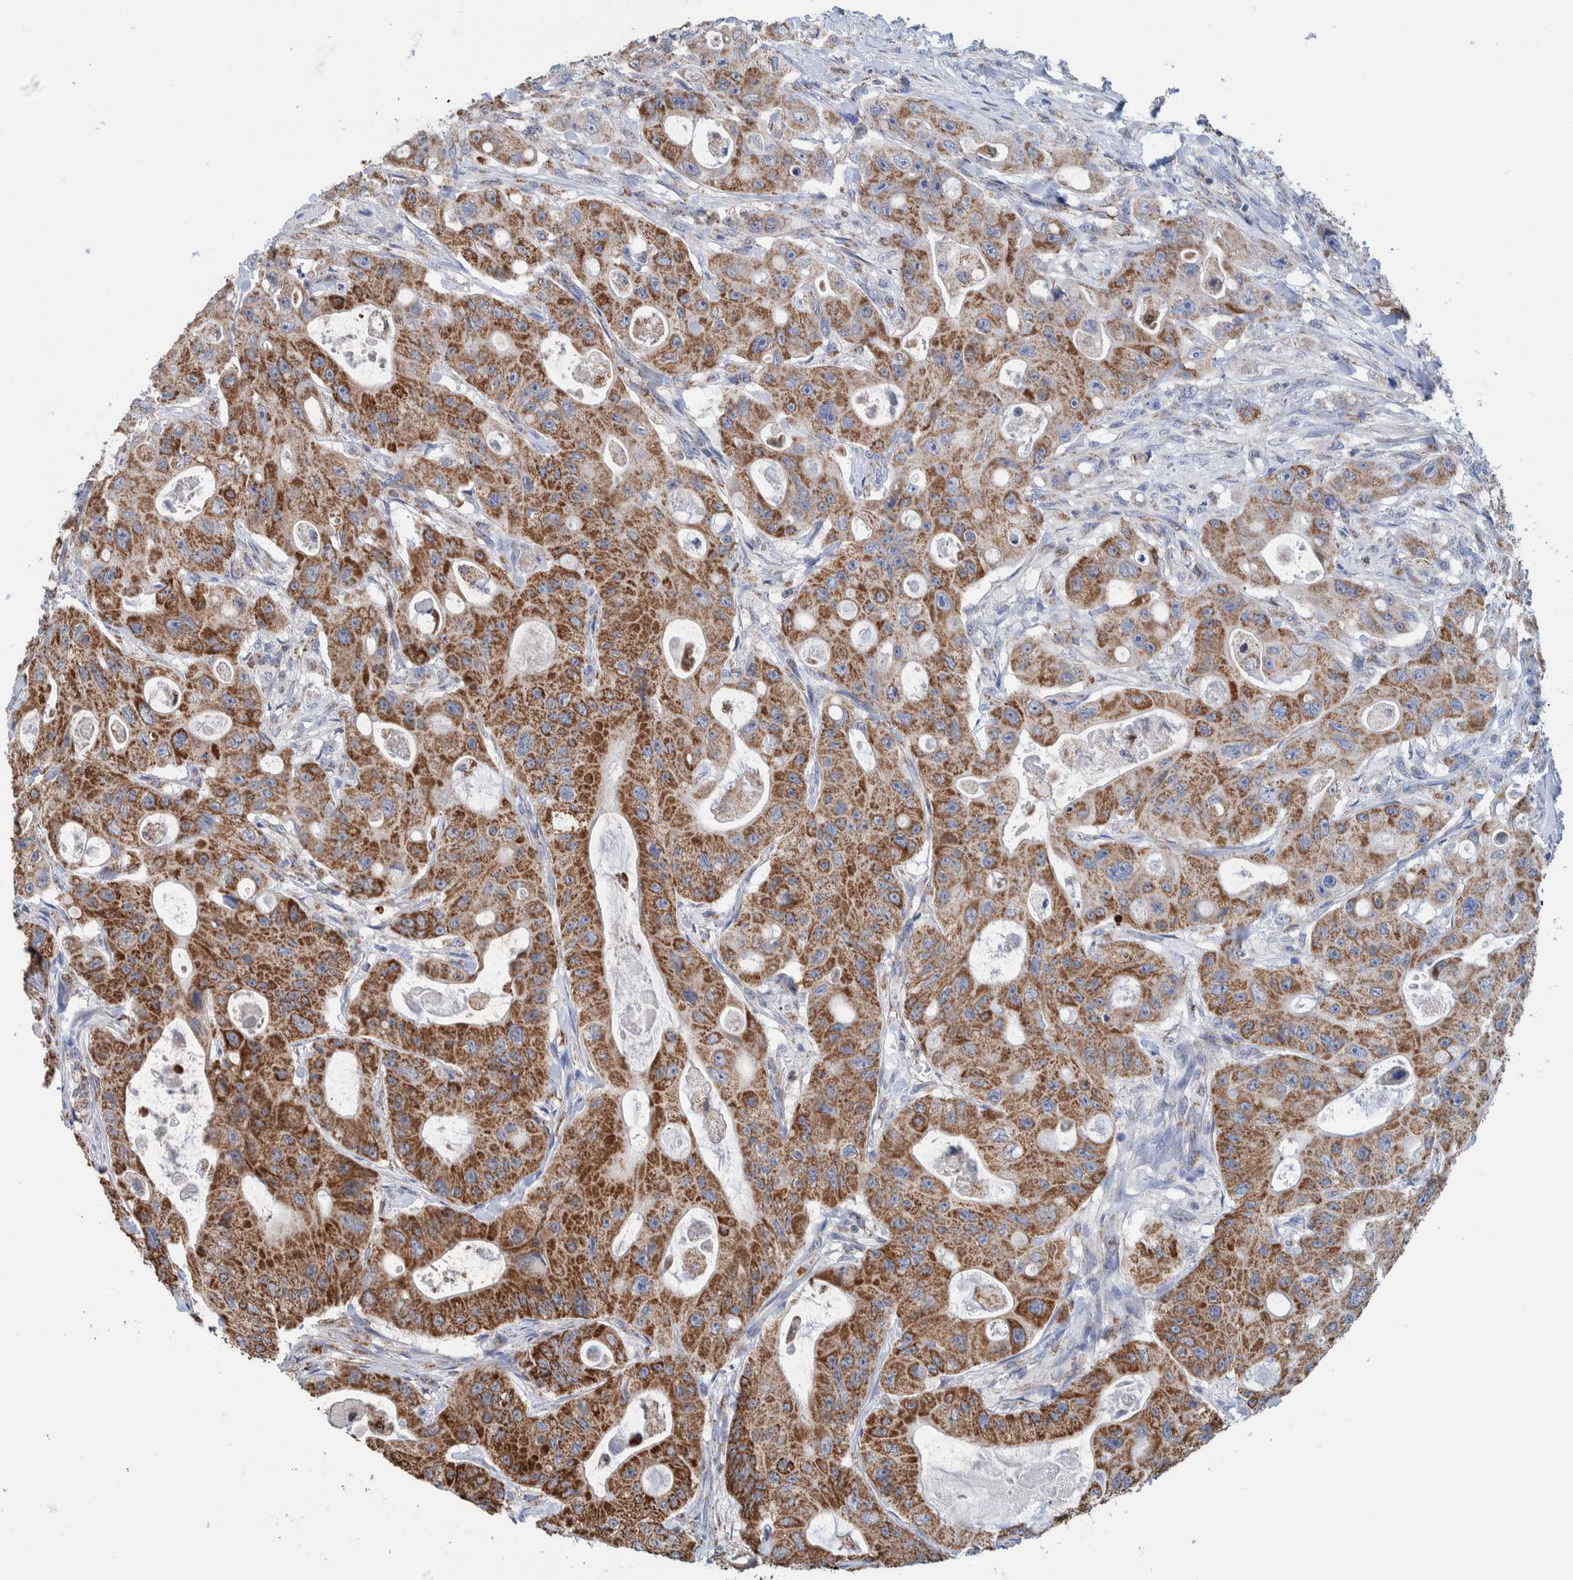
{"staining": {"intensity": "moderate", "quantity": ">75%", "location": "cytoplasmic/membranous"}, "tissue": "colorectal cancer", "cell_type": "Tumor cells", "image_type": "cancer", "snomed": [{"axis": "morphology", "description": "Adenocarcinoma, NOS"}, {"axis": "topography", "description": "Colon"}], "caption": "Immunohistochemical staining of colorectal cancer (adenocarcinoma) shows medium levels of moderate cytoplasmic/membranous protein staining in about >75% of tumor cells.", "gene": "DECR1", "patient": {"sex": "female", "age": 46}}